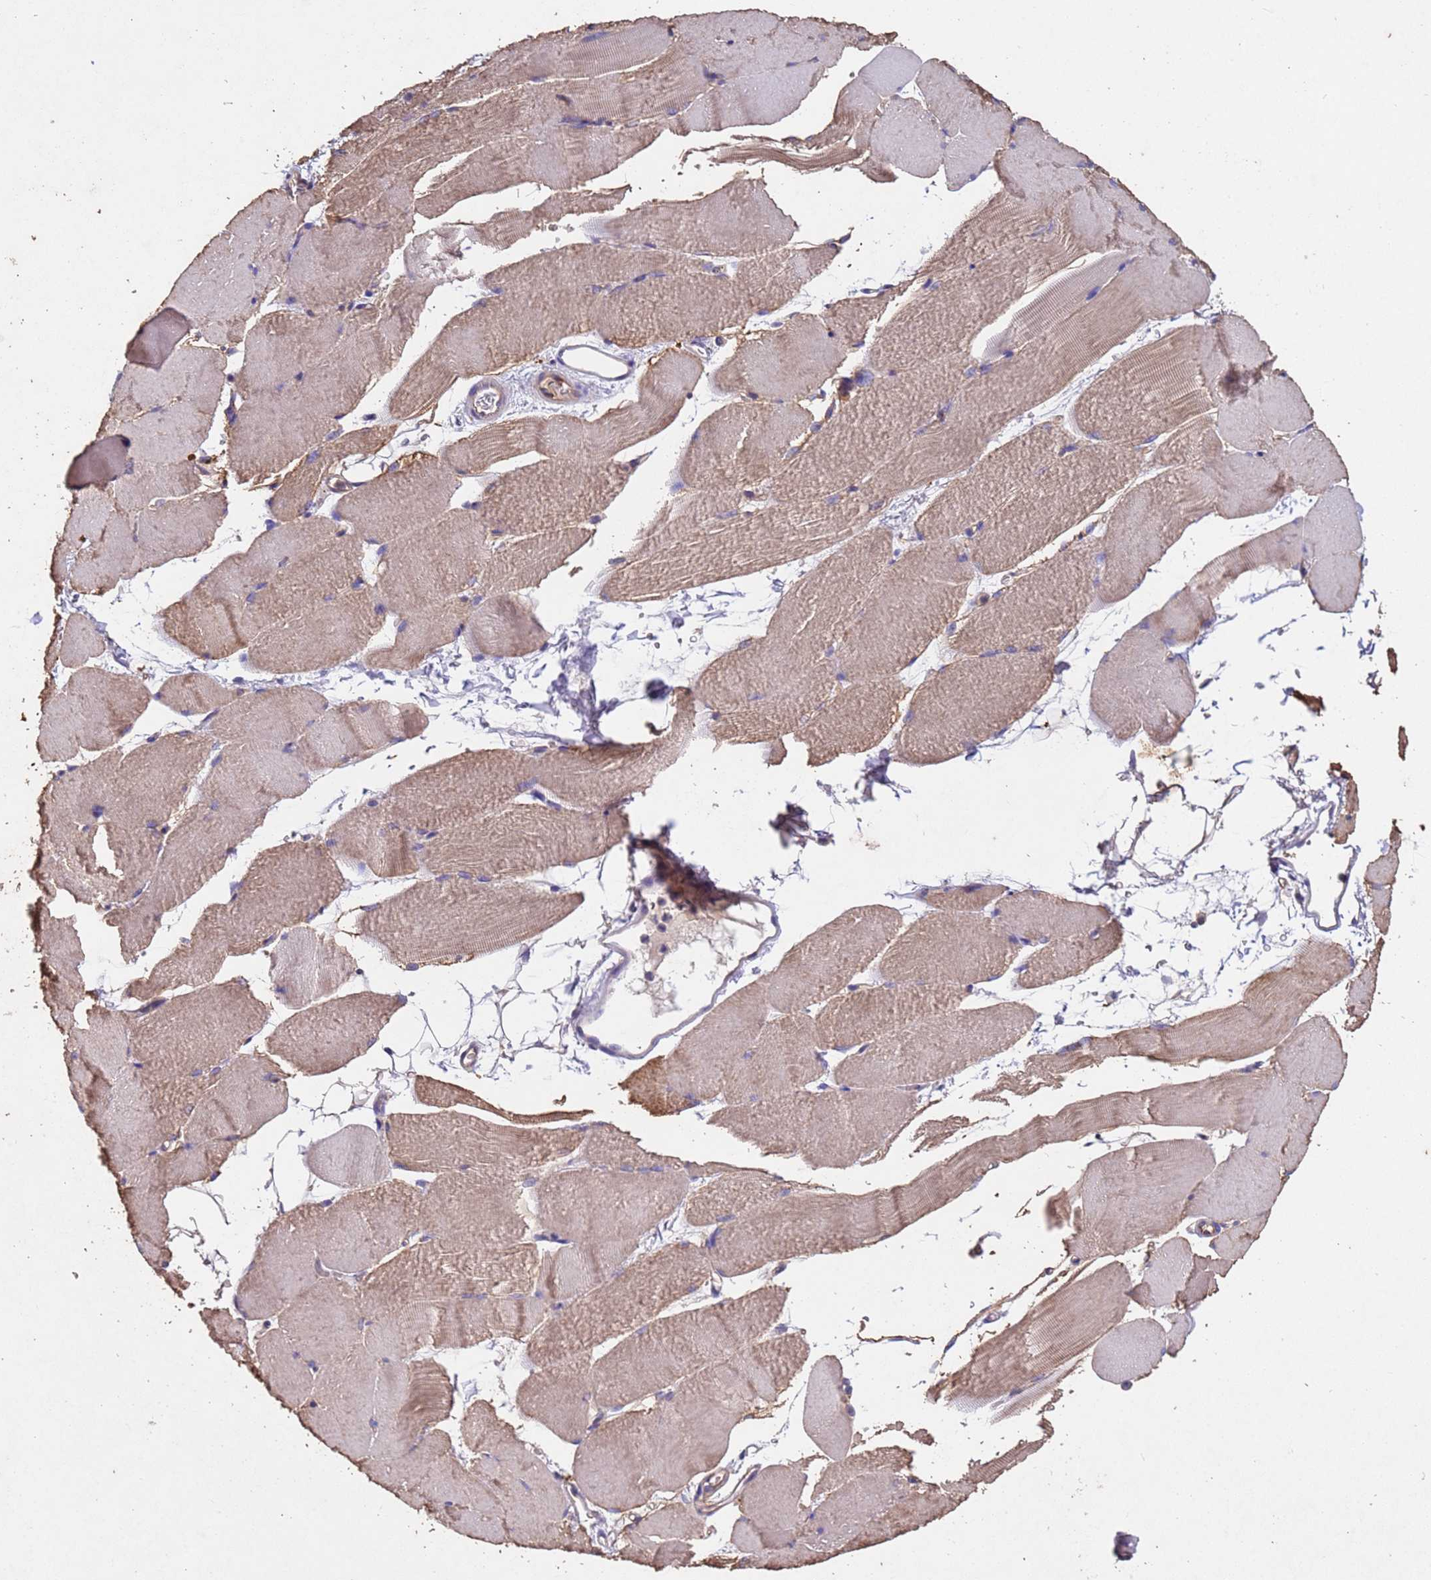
{"staining": {"intensity": "weak", "quantity": ">75%", "location": "cytoplasmic/membranous"}, "tissue": "skeletal muscle", "cell_type": "Myocytes", "image_type": "normal", "snomed": [{"axis": "morphology", "description": "Normal tissue, NOS"}, {"axis": "topography", "description": "Skeletal muscle"}, {"axis": "topography", "description": "Parathyroid gland"}], "caption": "Immunohistochemistry (DAB) staining of normal skeletal muscle reveals weak cytoplasmic/membranous protein expression in approximately >75% of myocytes. (Brightfield microscopy of DAB IHC at high magnification).", "gene": "MTX3", "patient": {"sex": "female", "age": 37}}